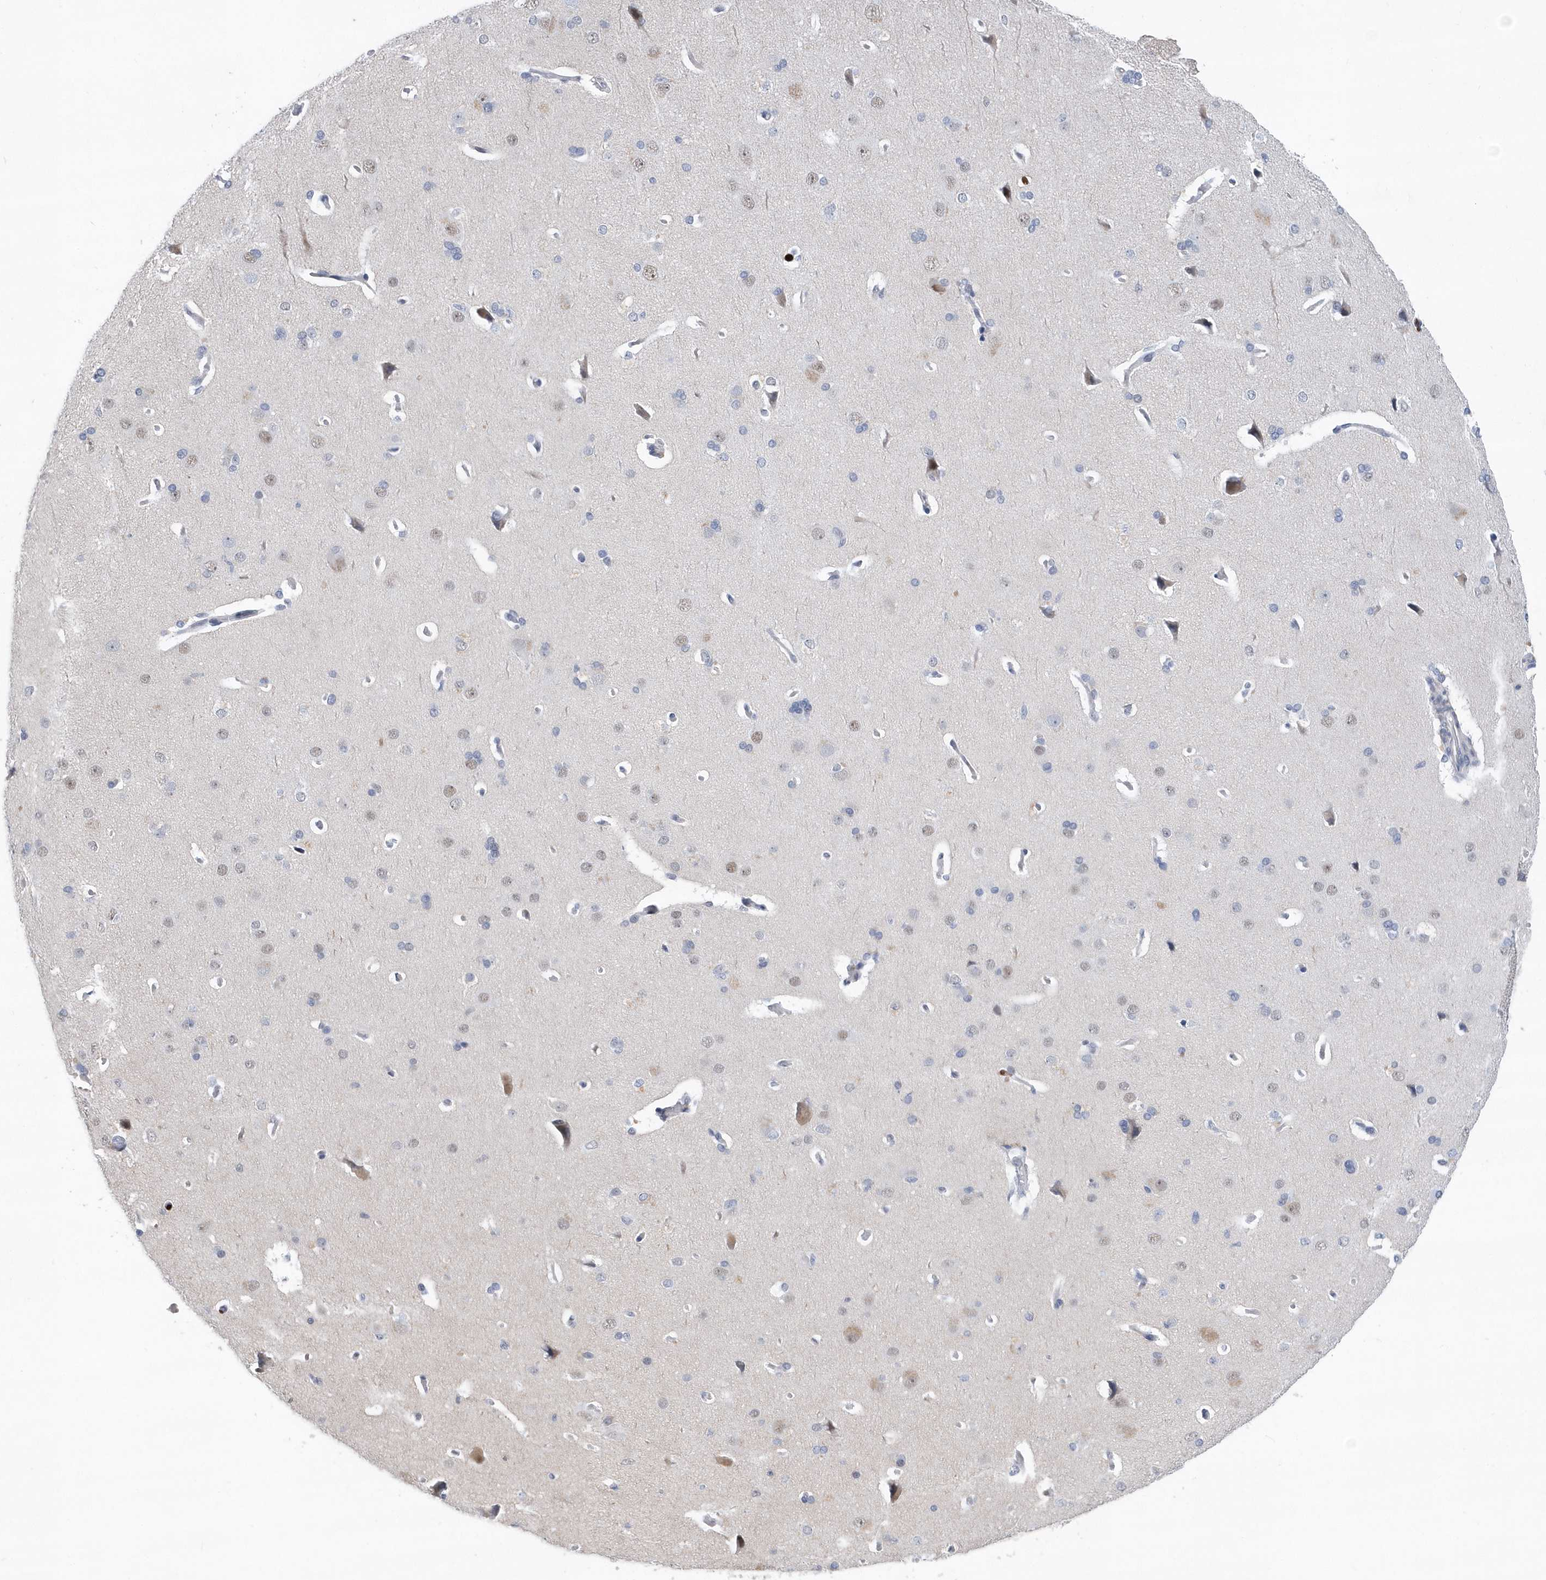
{"staining": {"intensity": "negative", "quantity": "none", "location": "none"}, "tissue": "cerebral cortex", "cell_type": "Endothelial cells", "image_type": "normal", "snomed": [{"axis": "morphology", "description": "Normal tissue, NOS"}, {"axis": "topography", "description": "Cerebral cortex"}], "caption": "DAB (3,3'-diaminobenzidine) immunohistochemical staining of benign cerebral cortex shows no significant expression in endothelial cells. (DAB (3,3'-diaminobenzidine) immunohistochemistry (IHC) visualized using brightfield microscopy, high magnification).", "gene": "RPP30", "patient": {"sex": "male", "age": 62}}